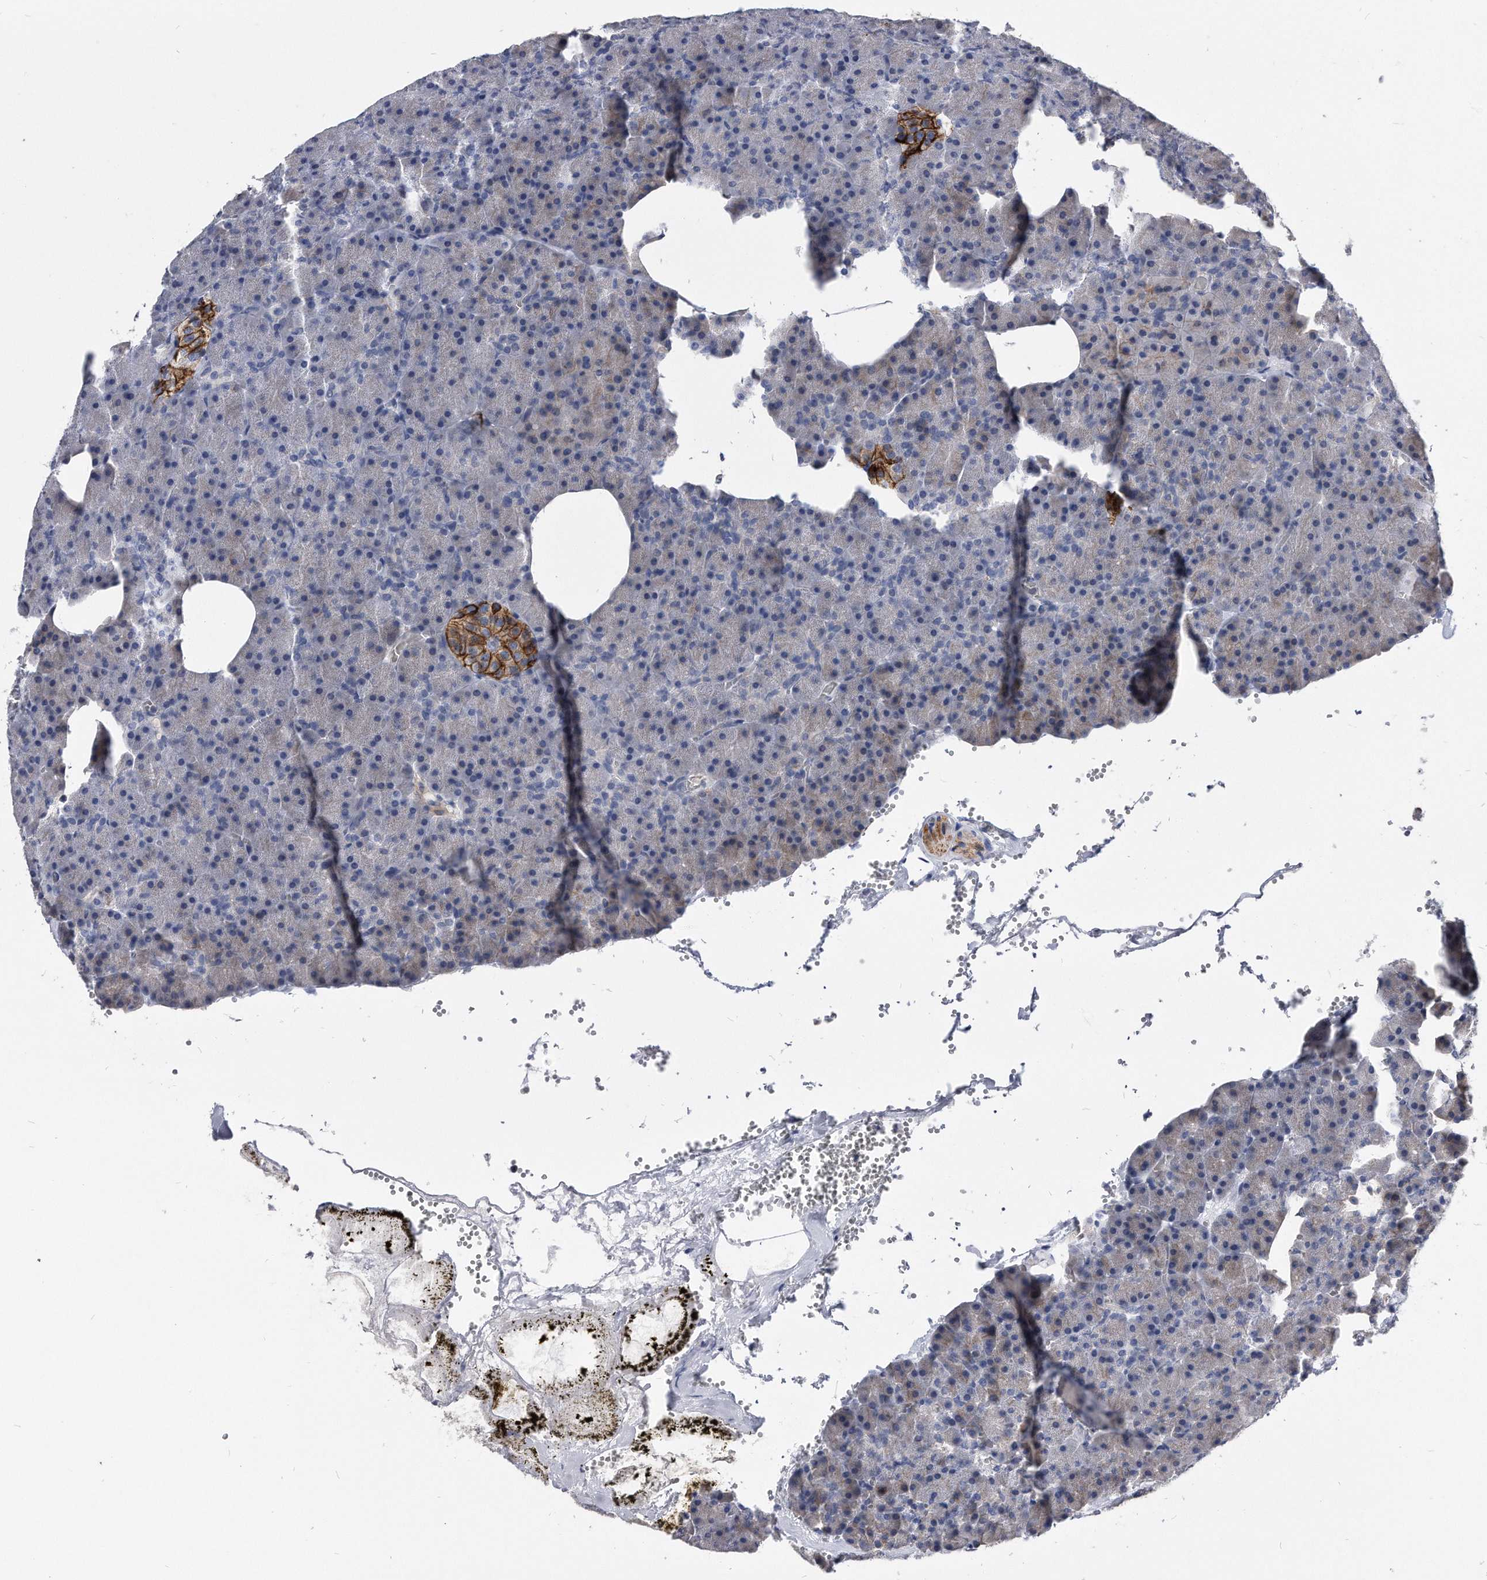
{"staining": {"intensity": "negative", "quantity": "none", "location": "none"}, "tissue": "pancreas", "cell_type": "Exocrine glandular cells", "image_type": "normal", "snomed": [{"axis": "morphology", "description": "Normal tissue, NOS"}, {"axis": "morphology", "description": "Carcinoid, malignant, NOS"}, {"axis": "topography", "description": "Pancreas"}], "caption": "DAB (3,3'-diaminobenzidine) immunohistochemical staining of normal pancreas displays no significant staining in exocrine glandular cells. The staining is performed using DAB brown chromogen with nuclei counter-stained in using hematoxylin.", "gene": "IL20RA", "patient": {"sex": "female", "age": 35}}